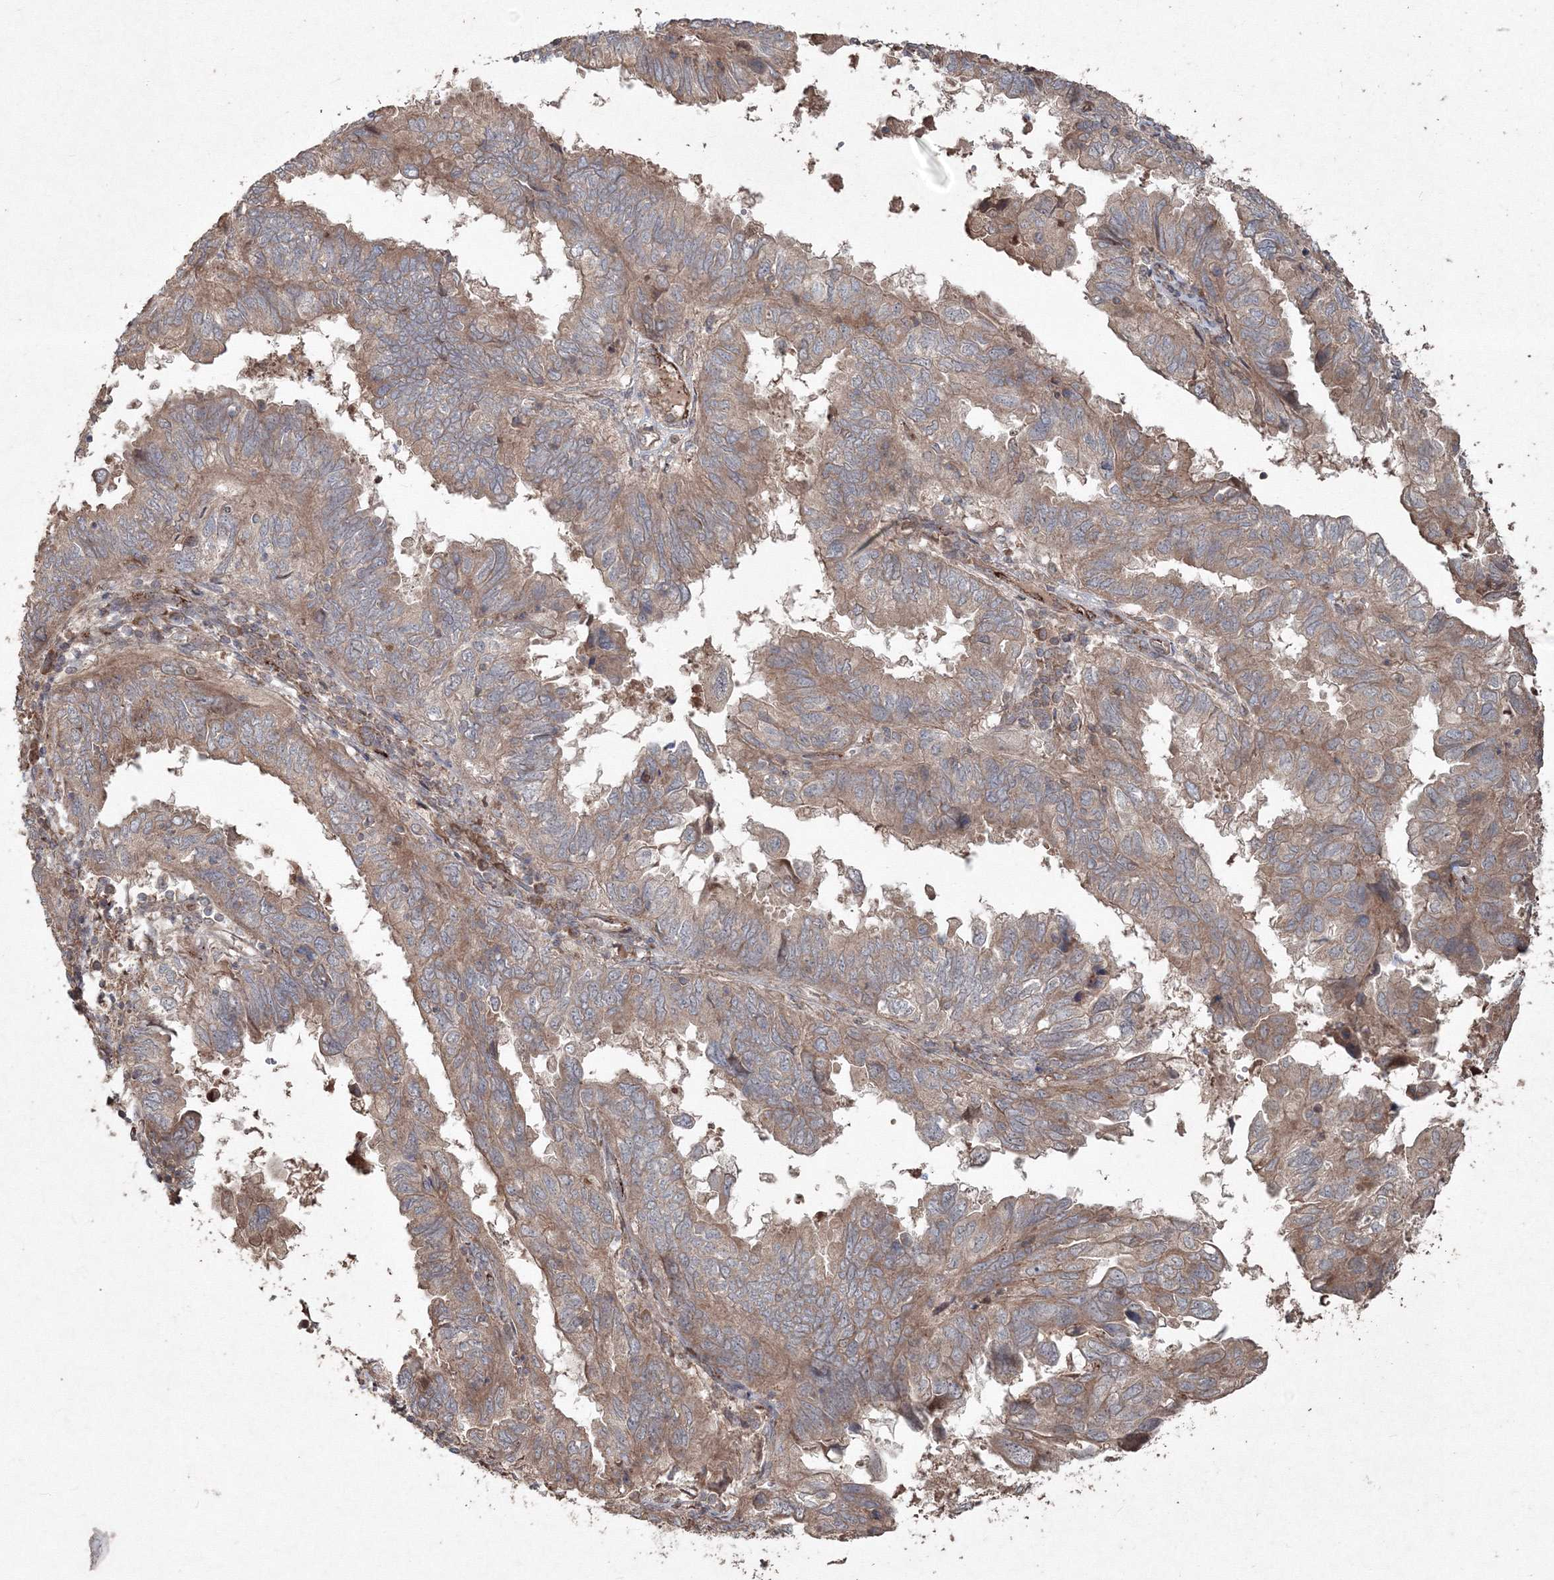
{"staining": {"intensity": "weak", "quantity": ">75%", "location": "cytoplasmic/membranous"}, "tissue": "endometrial cancer", "cell_type": "Tumor cells", "image_type": "cancer", "snomed": [{"axis": "morphology", "description": "Adenocarcinoma, NOS"}, {"axis": "topography", "description": "Uterus"}], "caption": "DAB immunohistochemical staining of human endometrial cancer exhibits weak cytoplasmic/membranous protein staining in approximately >75% of tumor cells.", "gene": "ANAPC16", "patient": {"sex": "female", "age": 77}}